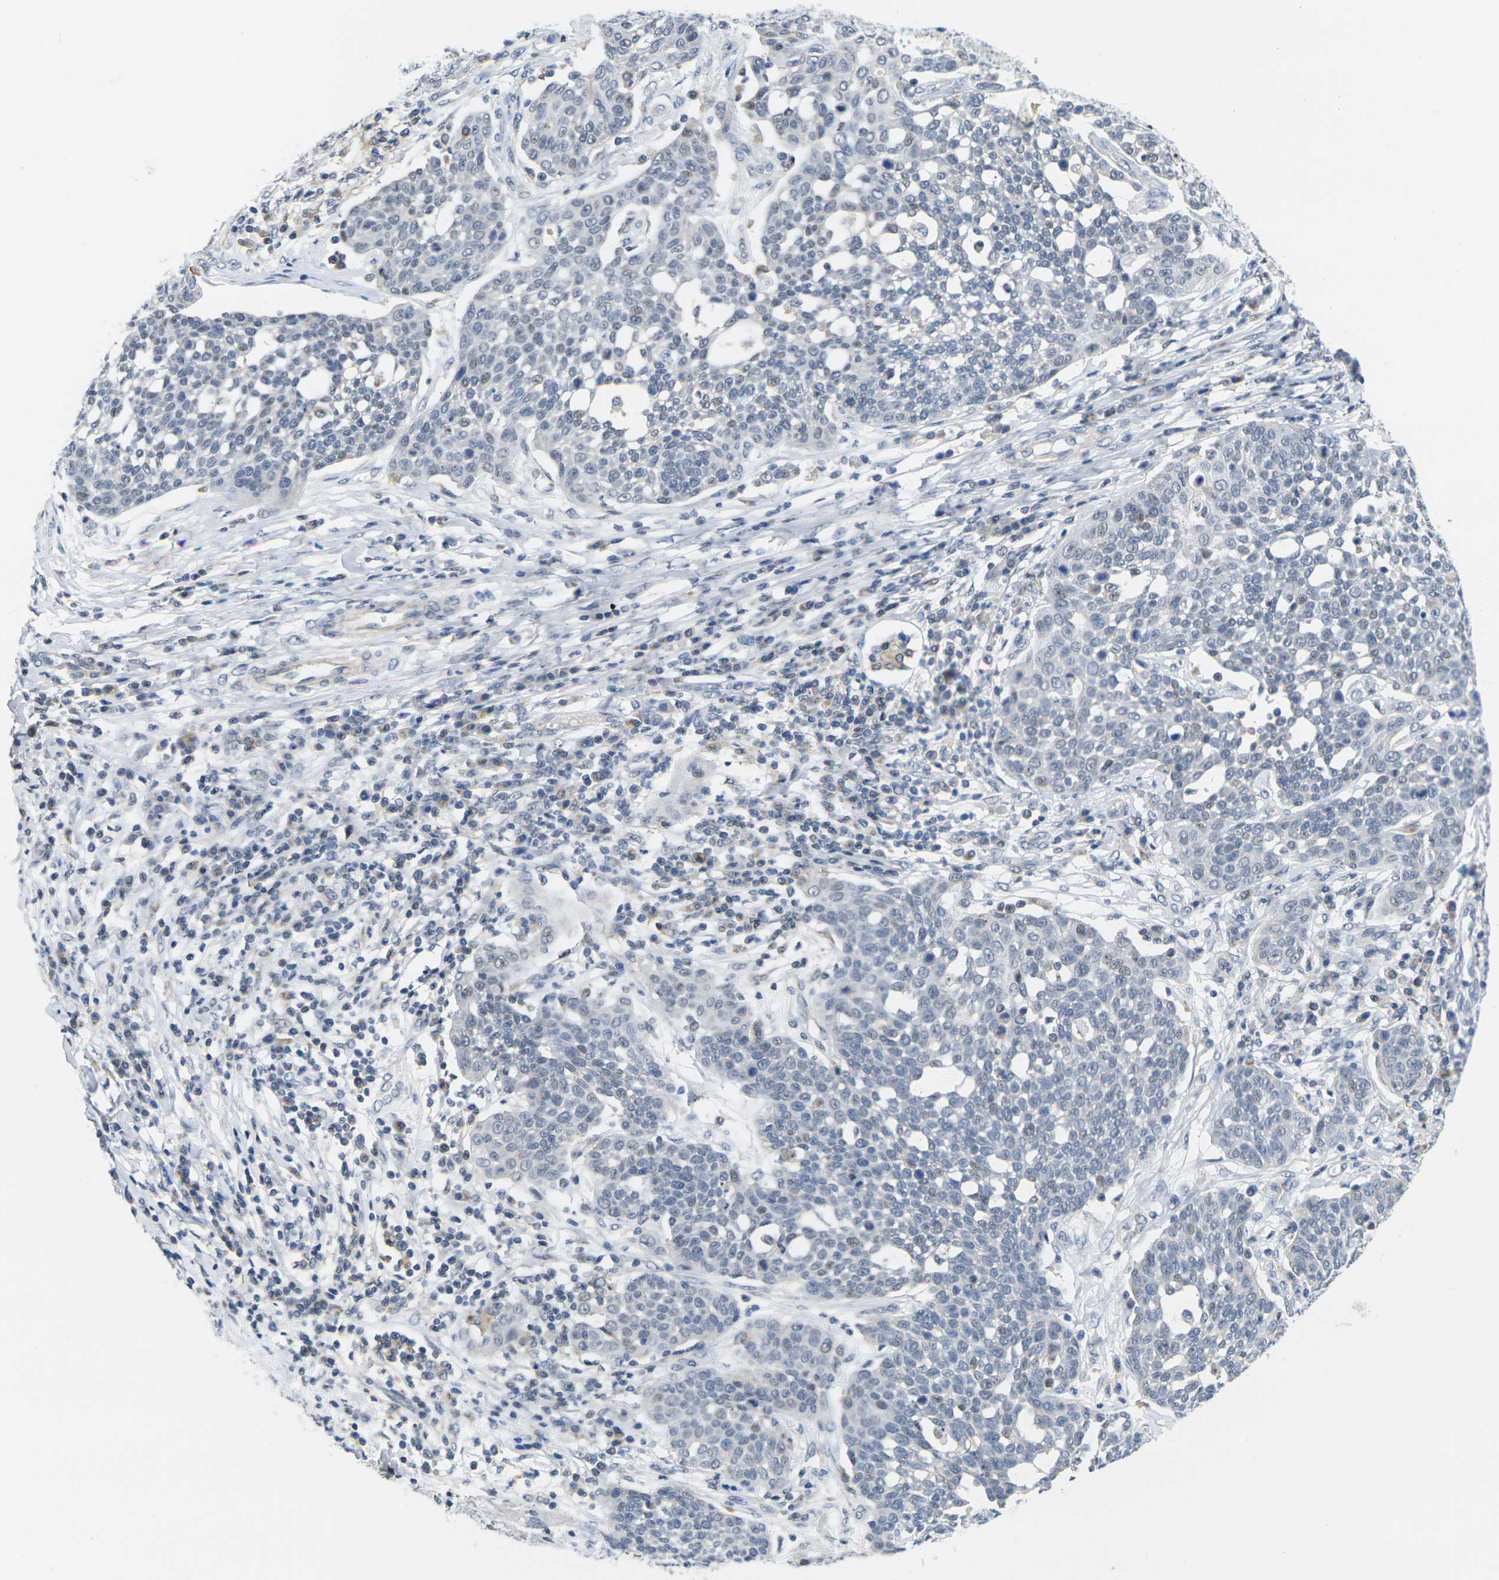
{"staining": {"intensity": "negative", "quantity": "none", "location": "none"}, "tissue": "cervical cancer", "cell_type": "Tumor cells", "image_type": "cancer", "snomed": [{"axis": "morphology", "description": "Squamous cell carcinoma, NOS"}, {"axis": "topography", "description": "Cervix"}], "caption": "DAB immunohistochemical staining of human squamous cell carcinoma (cervical) reveals no significant expression in tumor cells. (Brightfield microscopy of DAB (3,3'-diaminobenzidine) IHC at high magnification).", "gene": "OTOF", "patient": {"sex": "female", "age": 34}}